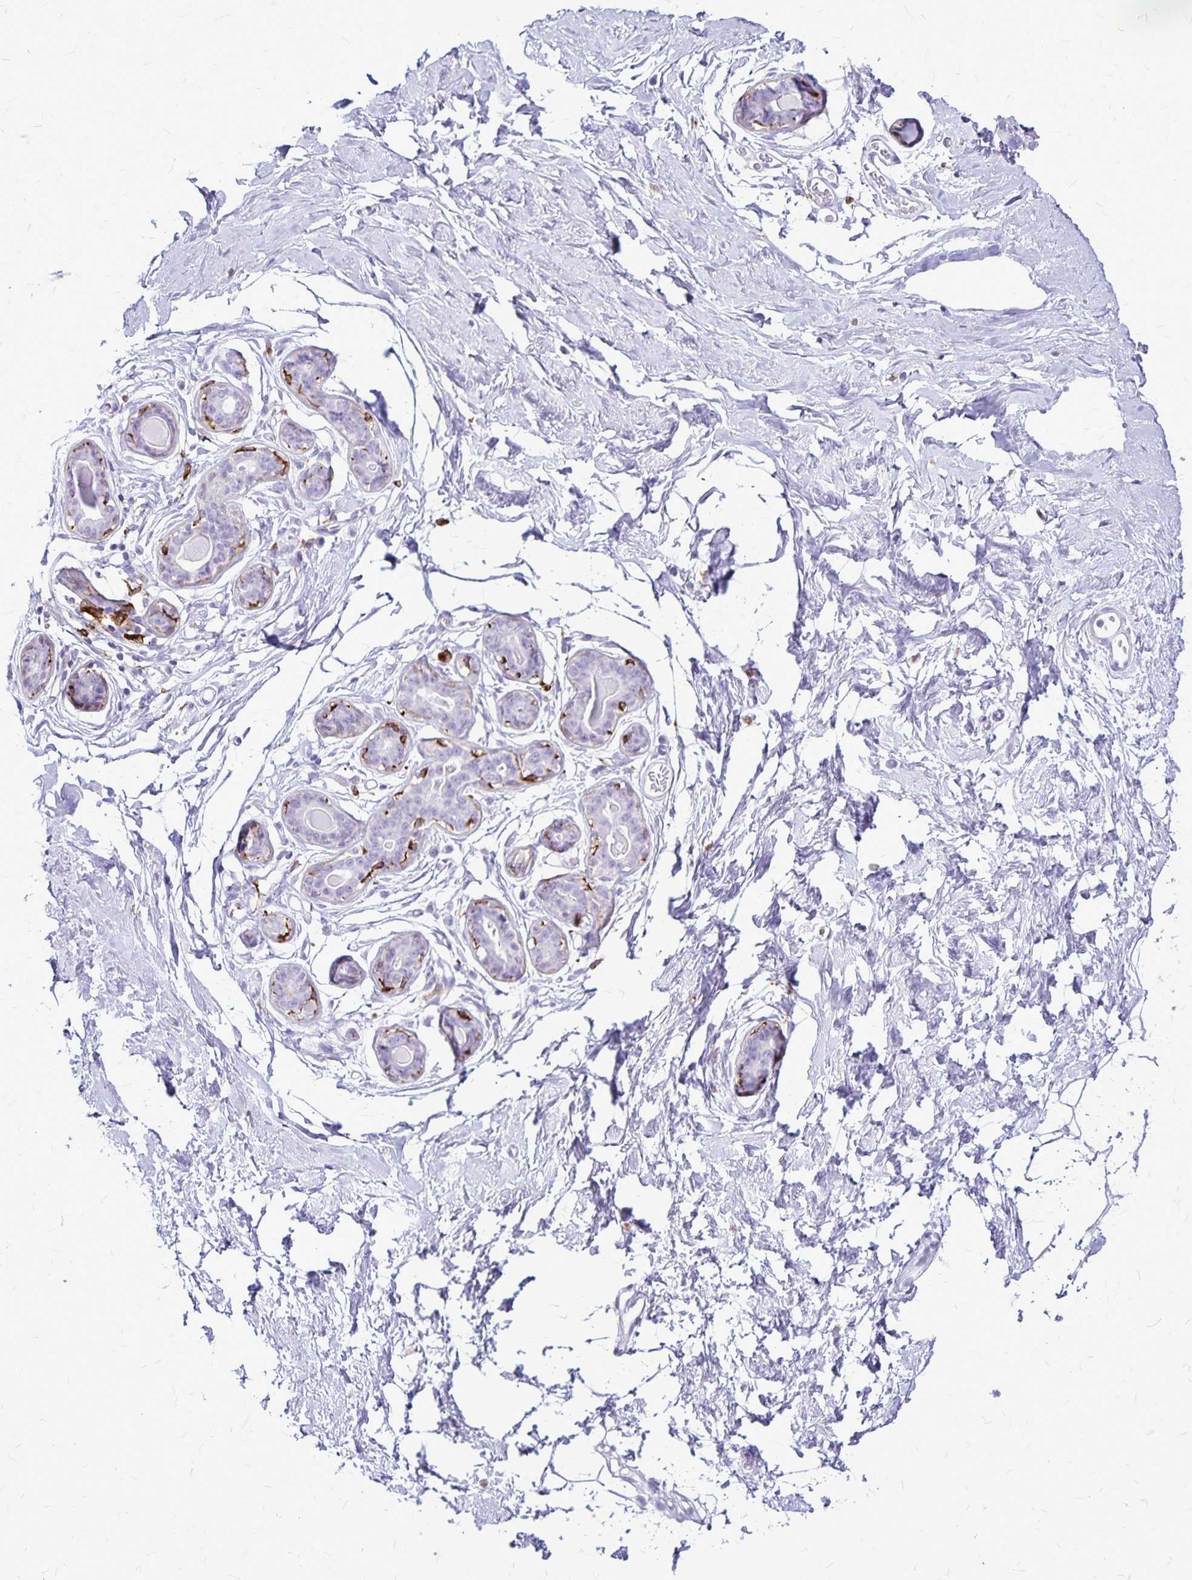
{"staining": {"intensity": "negative", "quantity": "none", "location": "none"}, "tissue": "breast", "cell_type": "Adipocytes", "image_type": "normal", "snomed": [{"axis": "morphology", "description": "Normal tissue, NOS"}, {"axis": "topography", "description": "Breast"}], "caption": "A high-resolution photomicrograph shows immunohistochemistry (IHC) staining of normal breast, which shows no significant expression in adipocytes.", "gene": "RTN1", "patient": {"sex": "female", "age": 45}}